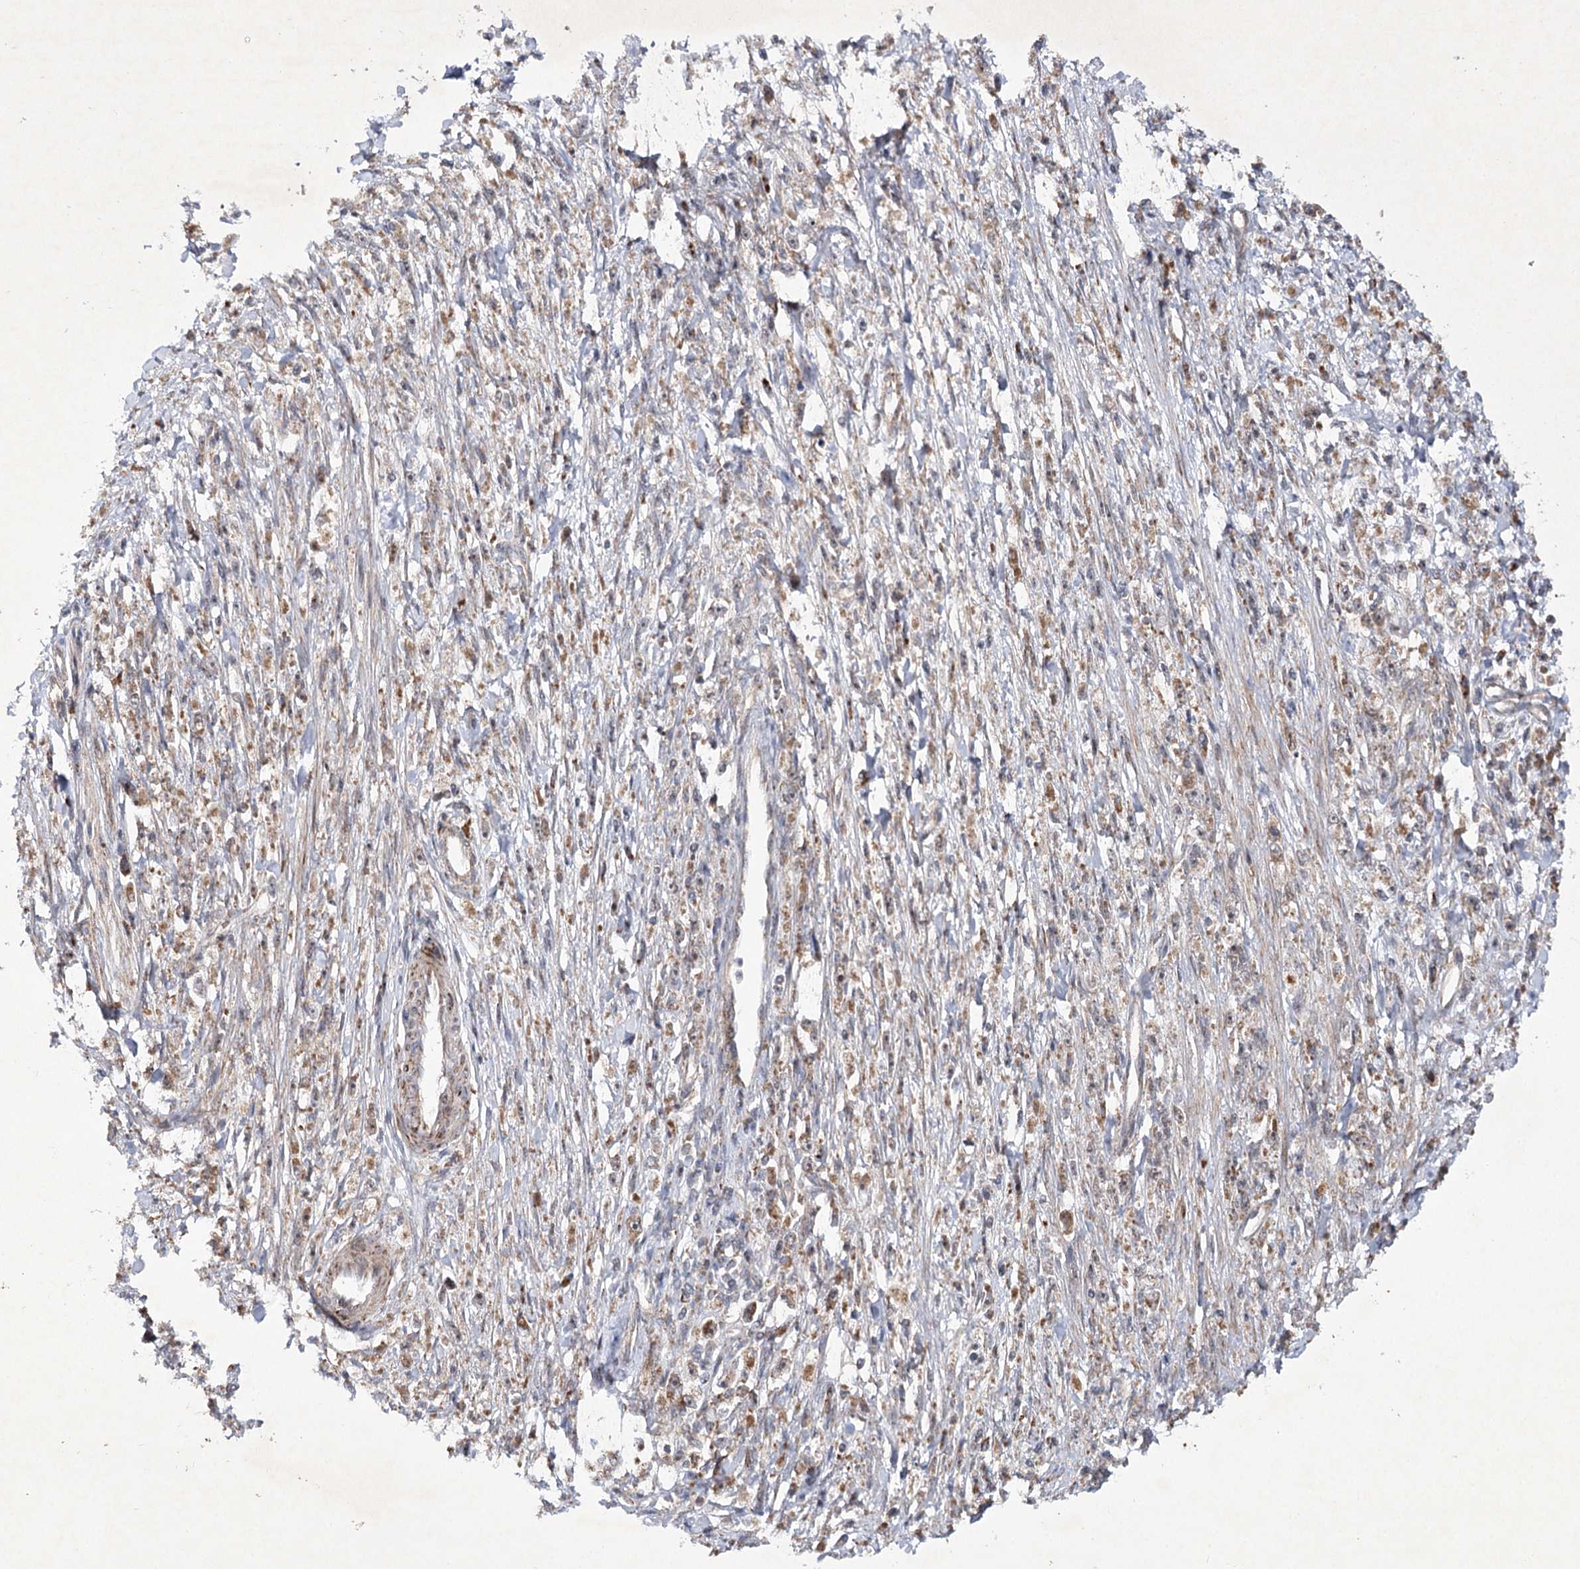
{"staining": {"intensity": "moderate", "quantity": "25%-75%", "location": "cytoplasmic/membranous"}, "tissue": "stomach cancer", "cell_type": "Tumor cells", "image_type": "cancer", "snomed": [{"axis": "morphology", "description": "Adenocarcinoma, NOS"}, {"axis": "topography", "description": "Stomach"}], "caption": "A photomicrograph showing moderate cytoplasmic/membranous expression in about 25%-75% of tumor cells in stomach adenocarcinoma, as visualized by brown immunohistochemical staining.", "gene": "SCRN3", "patient": {"sex": "female", "age": 59}}